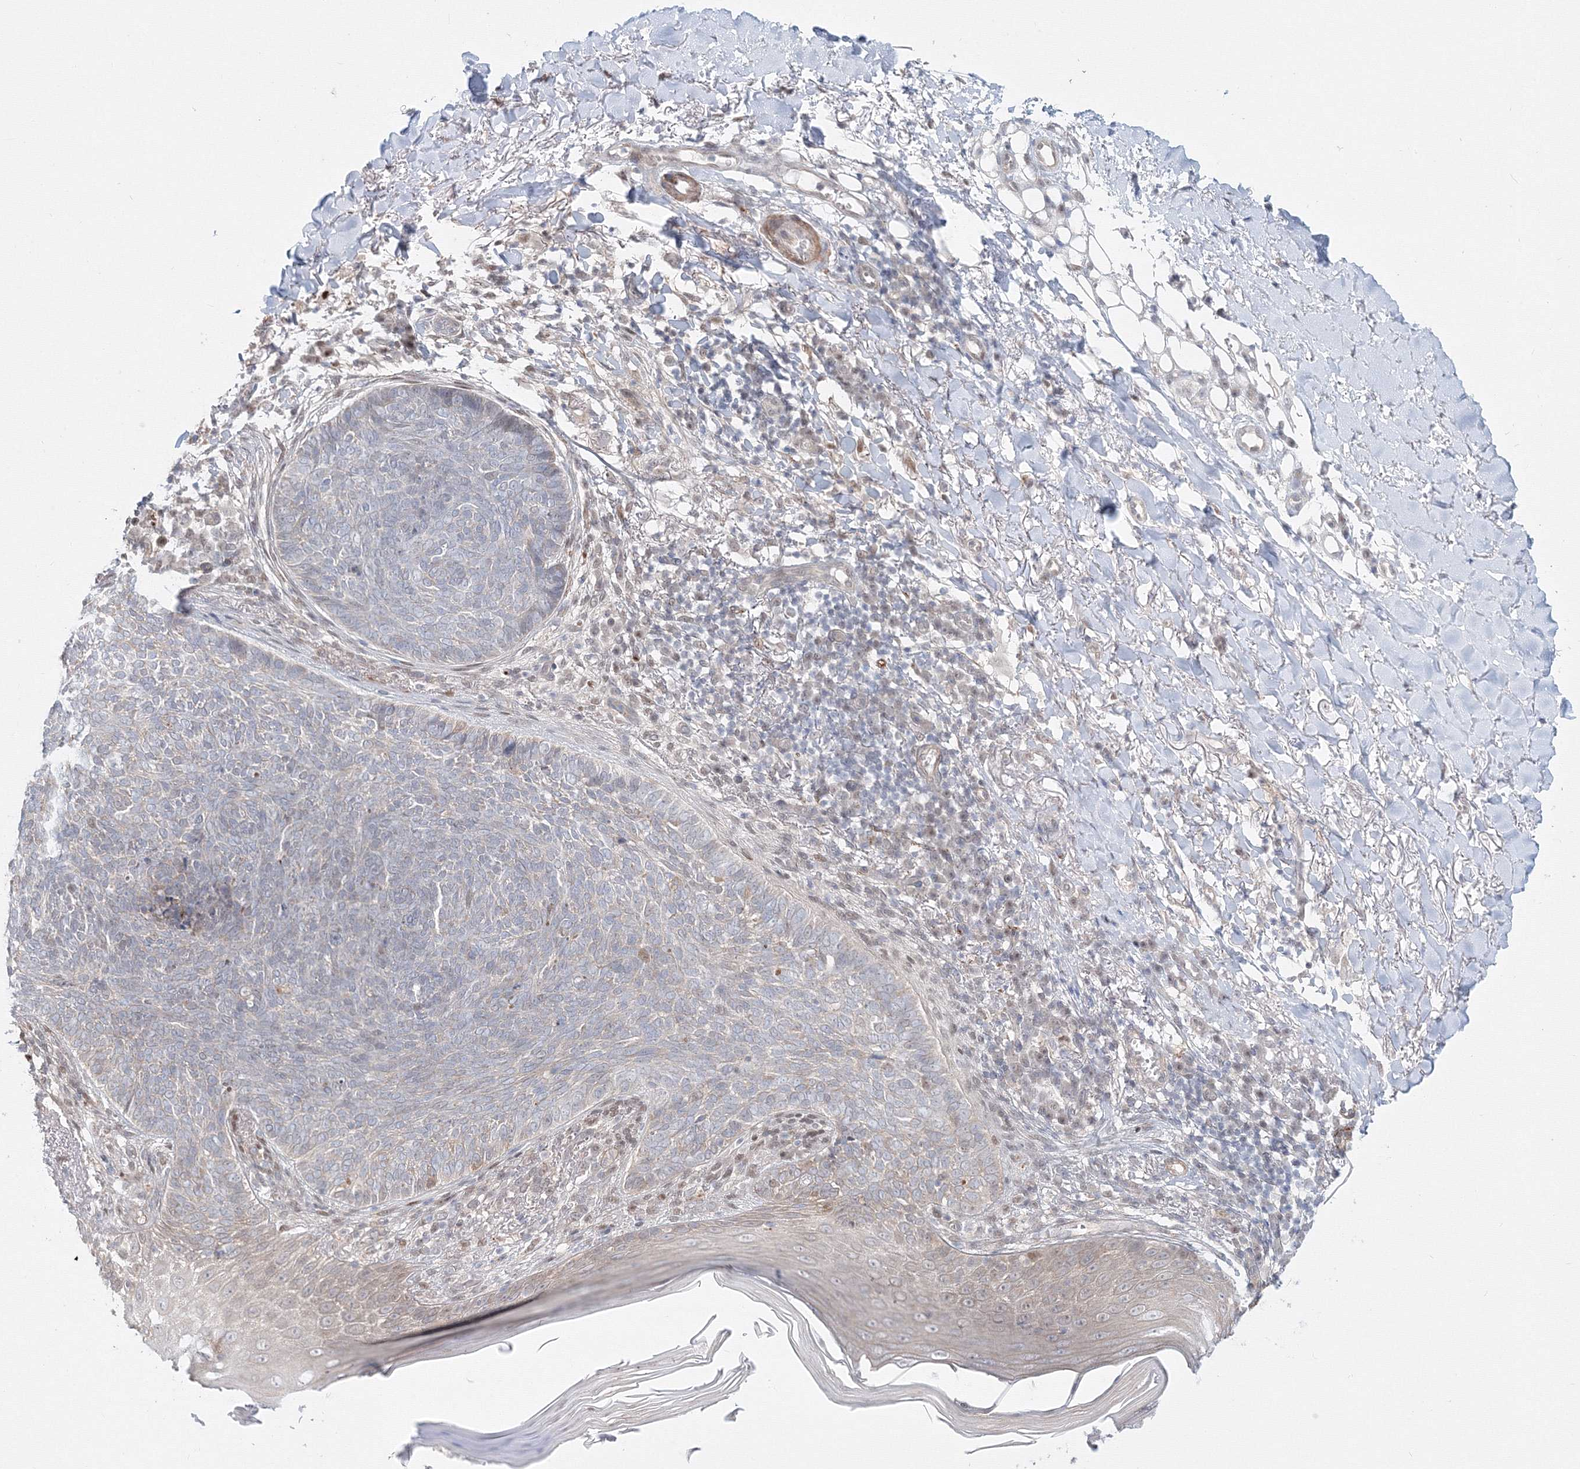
{"staining": {"intensity": "negative", "quantity": "none", "location": "none"}, "tissue": "skin cancer", "cell_type": "Tumor cells", "image_type": "cancer", "snomed": [{"axis": "morphology", "description": "Basal cell carcinoma"}, {"axis": "topography", "description": "Skin"}], "caption": "Tumor cells show no significant expression in skin cancer.", "gene": "ARHGAP21", "patient": {"sex": "male", "age": 85}}